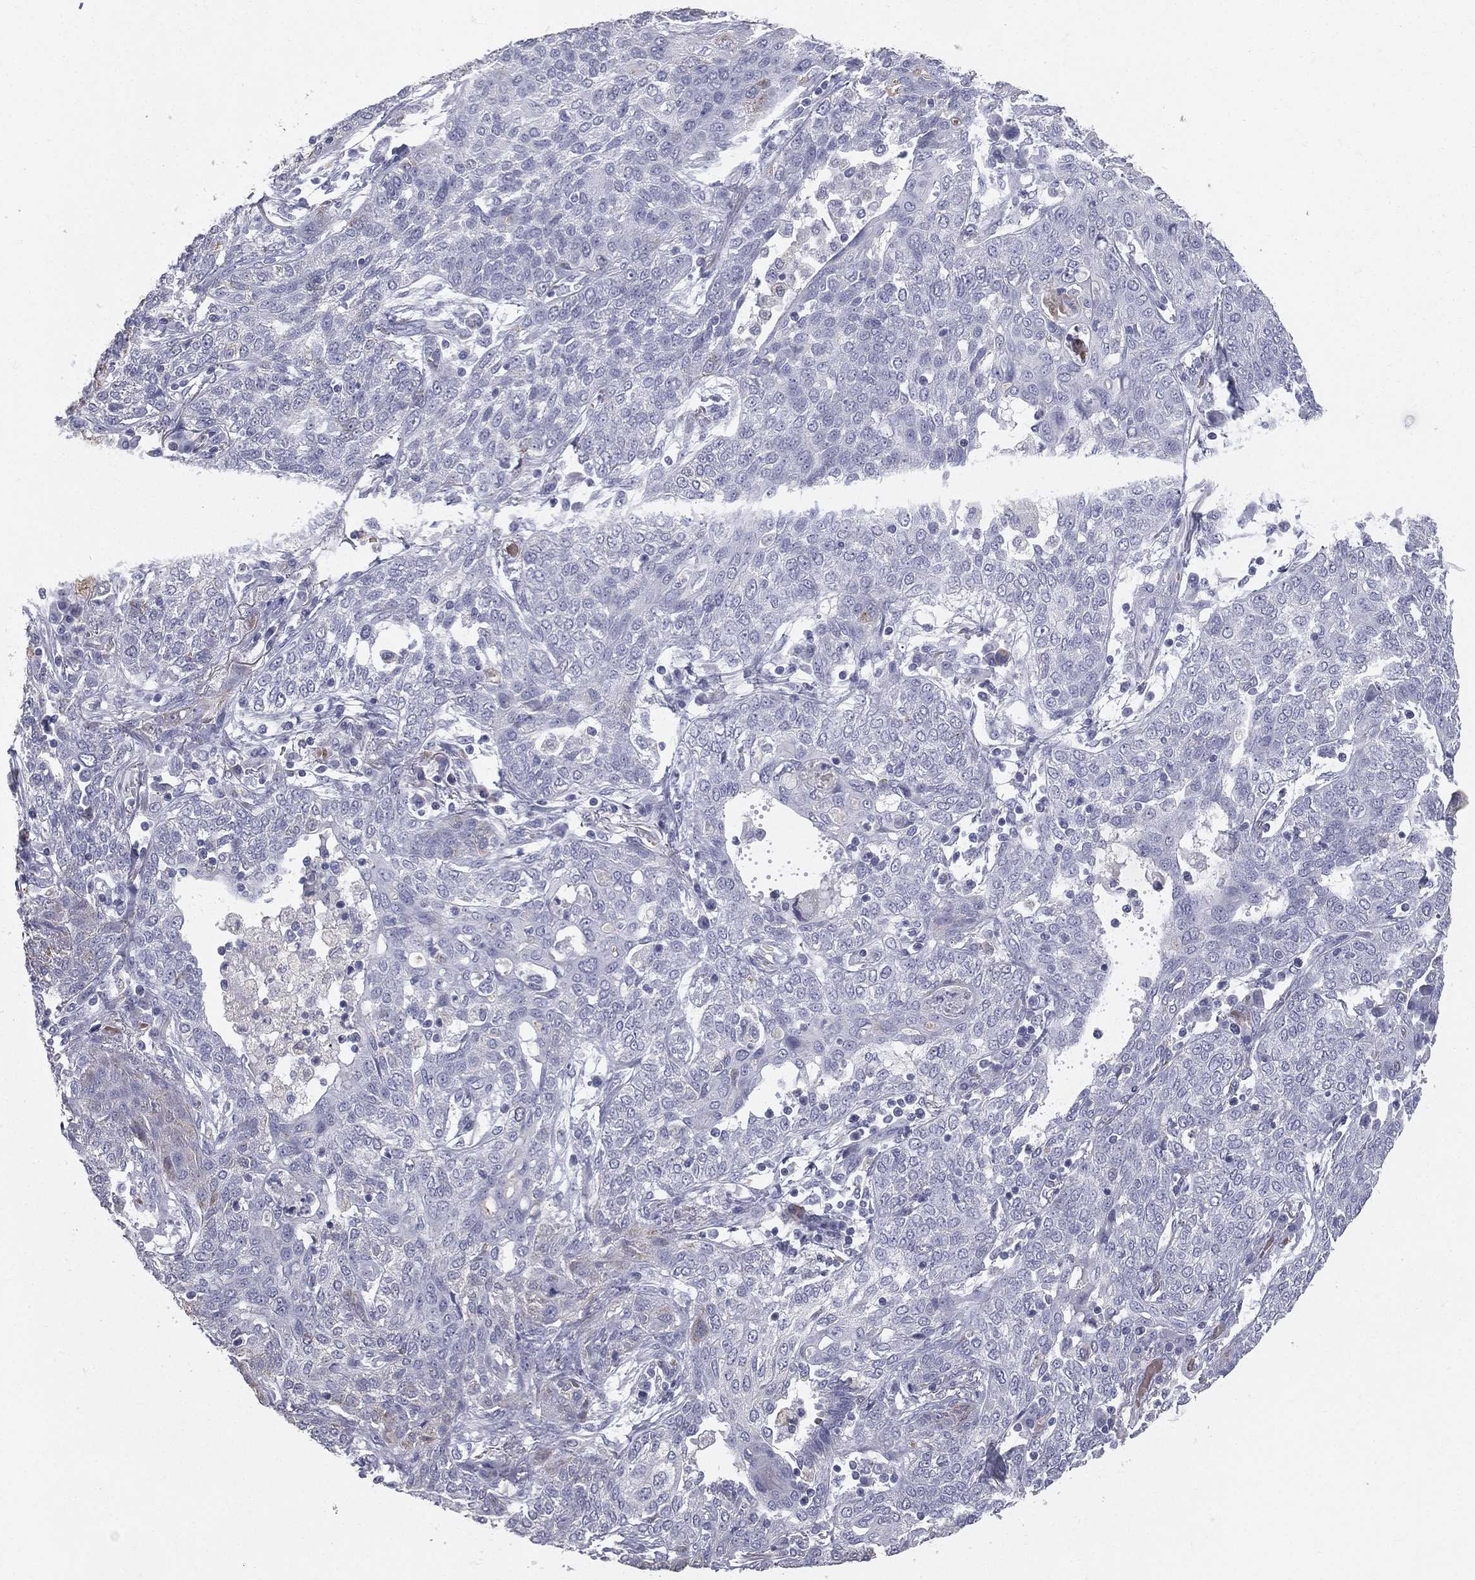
{"staining": {"intensity": "negative", "quantity": "none", "location": "none"}, "tissue": "lung cancer", "cell_type": "Tumor cells", "image_type": "cancer", "snomed": [{"axis": "morphology", "description": "Squamous cell carcinoma, NOS"}, {"axis": "topography", "description": "Lung"}], "caption": "IHC of human squamous cell carcinoma (lung) demonstrates no staining in tumor cells.", "gene": "ESX1", "patient": {"sex": "female", "age": 70}}